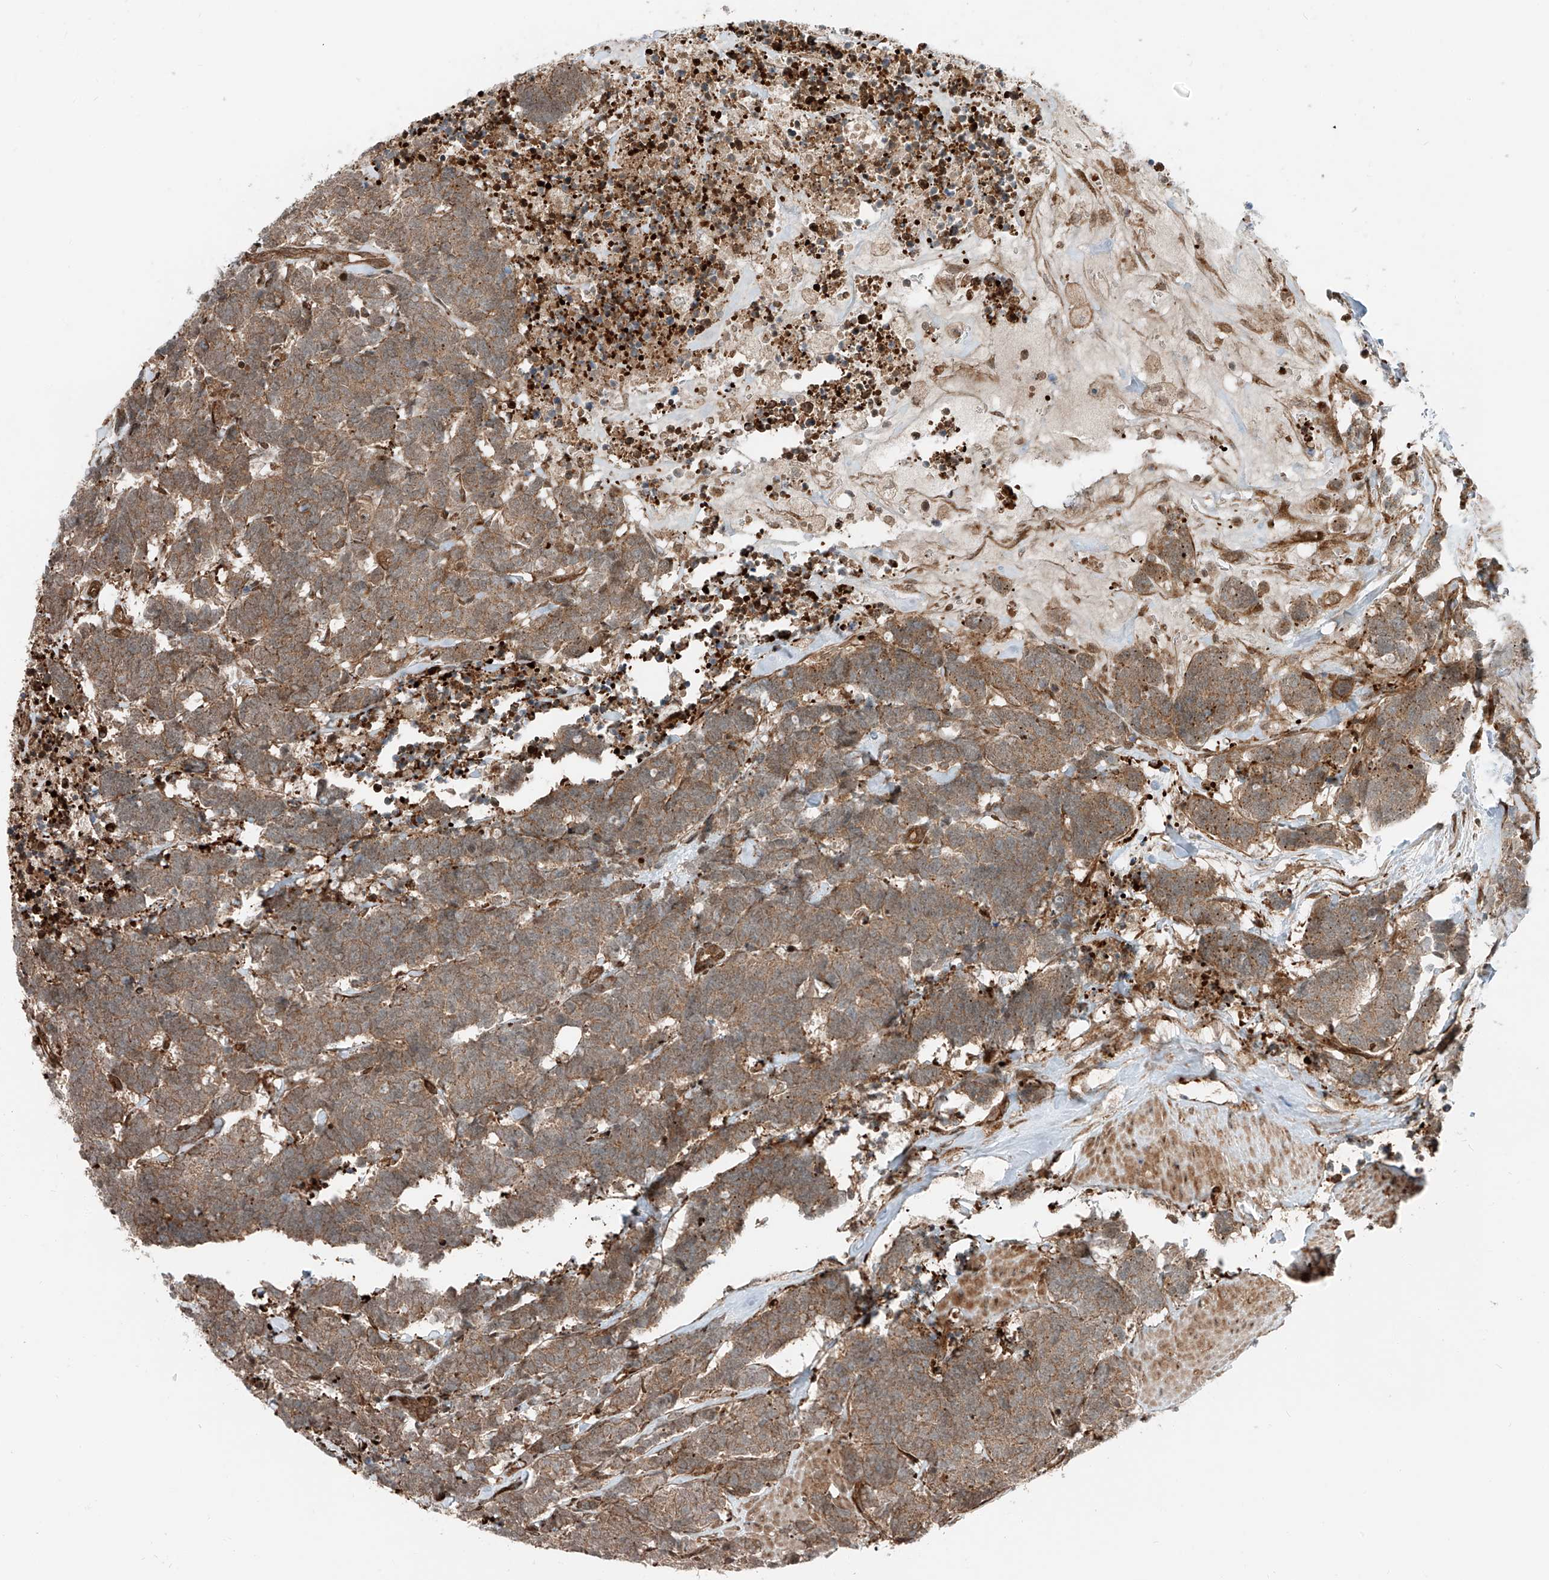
{"staining": {"intensity": "moderate", "quantity": ">75%", "location": "cytoplasmic/membranous"}, "tissue": "carcinoid", "cell_type": "Tumor cells", "image_type": "cancer", "snomed": [{"axis": "morphology", "description": "Carcinoma, NOS"}, {"axis": "morphology", "description": "Carcinoid, malignant, NOS"}, {"axis": "topography", "description": "Urinary bladder"}], "caption": "This photomicrograph reveals immunohistochemistry staining of carcinoid (malignant), with medium moderate cytoplasmic/membranous staining in approximately >75% of tumor cells.", "gene": "USP48", "patient": {"sex": "male", "age": 57}}